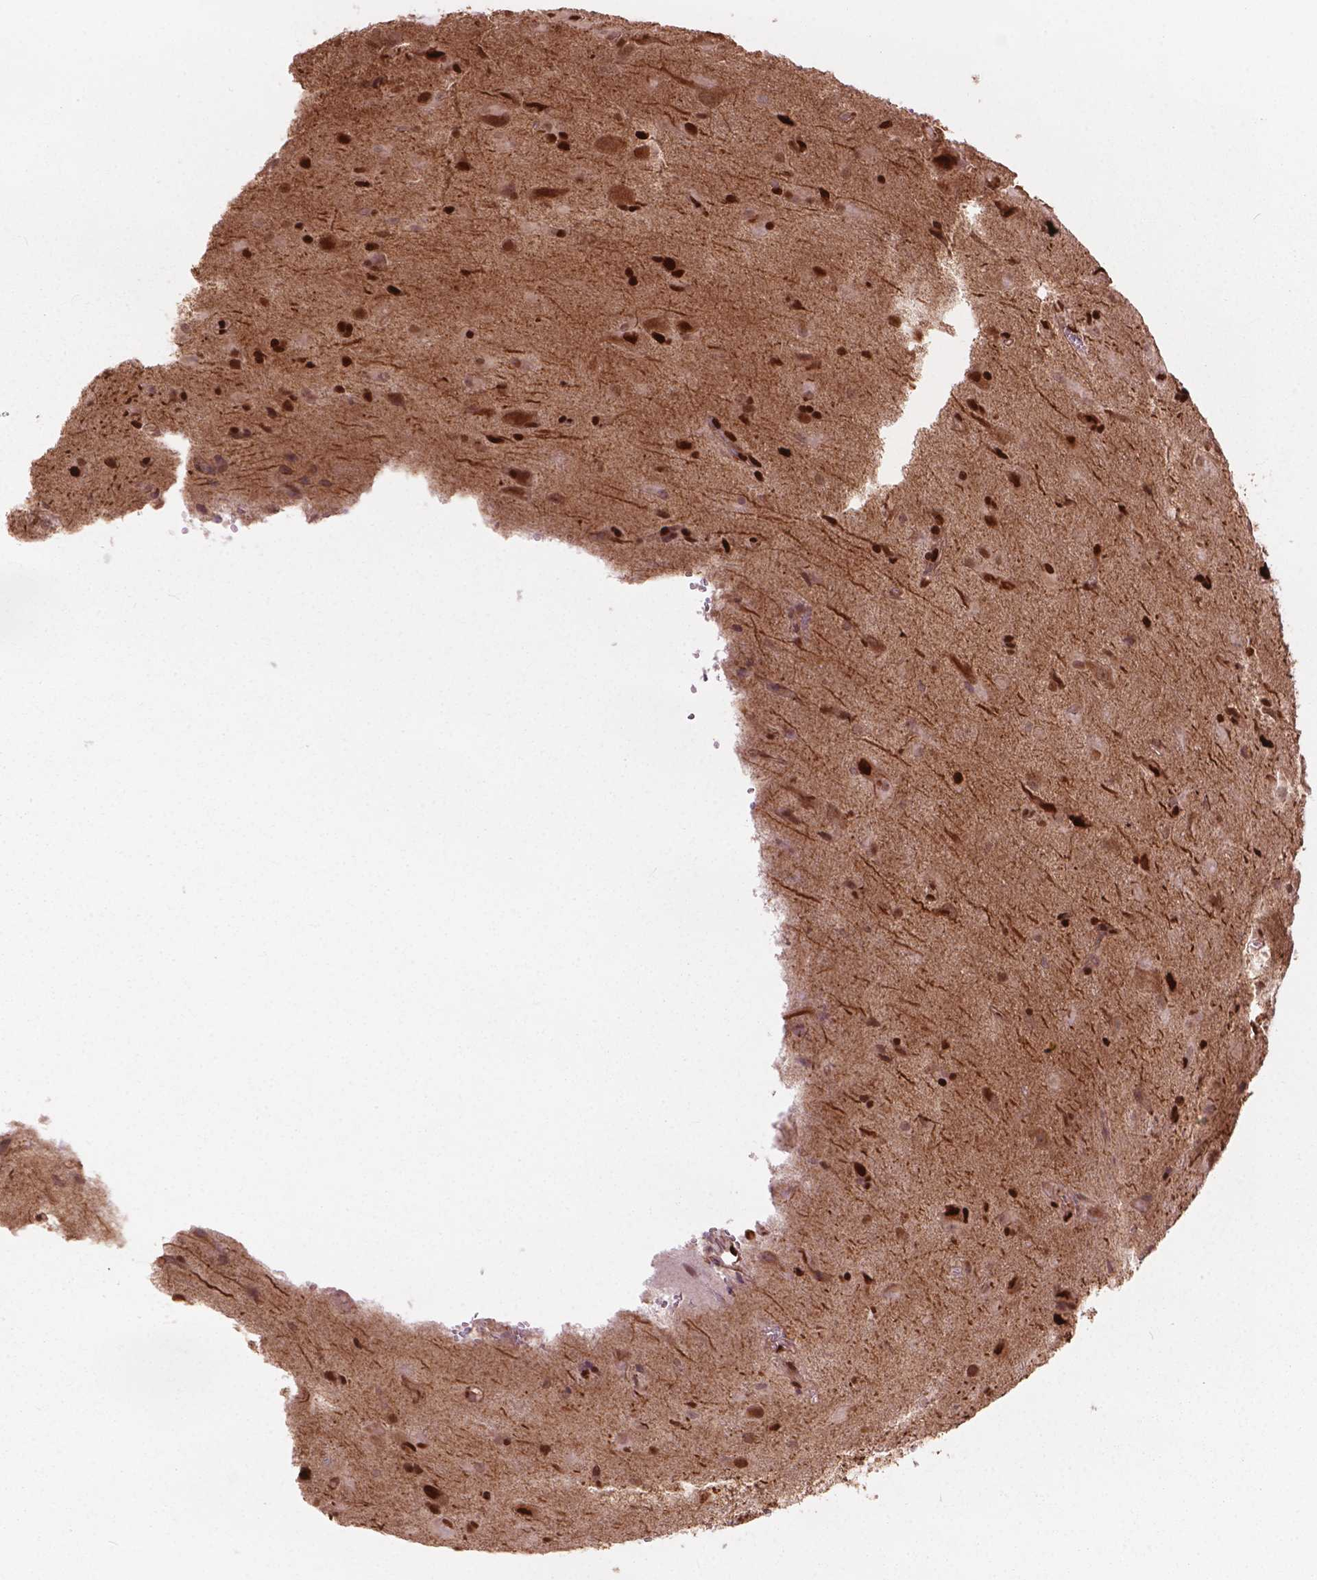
{"staining": {"intensity": "strong", "quantity": ">75%", "location": "cytoplasmic/membranous,nuclear"}, "tissue": "glioma", "cell_type": "Tumor cells", "image_type": "cancer", "snomed": [{"axis": "morphology", "description": "Glioma, malignant, Low grade"}, {"axis": "topography", "description": "Brain"}], "caption": "DAB immunohistochemical staining of human glioma shows strong cytoplasmic/membranous and nuclear protein expression in about >75% of tumor cells. The protein is stained brown, and the nuclei are stained in blue (DAB IHC with brightfield microscopy, high magnification).", "gene": "ANP32B", "patient": {"sex": "male", "age": 58}}